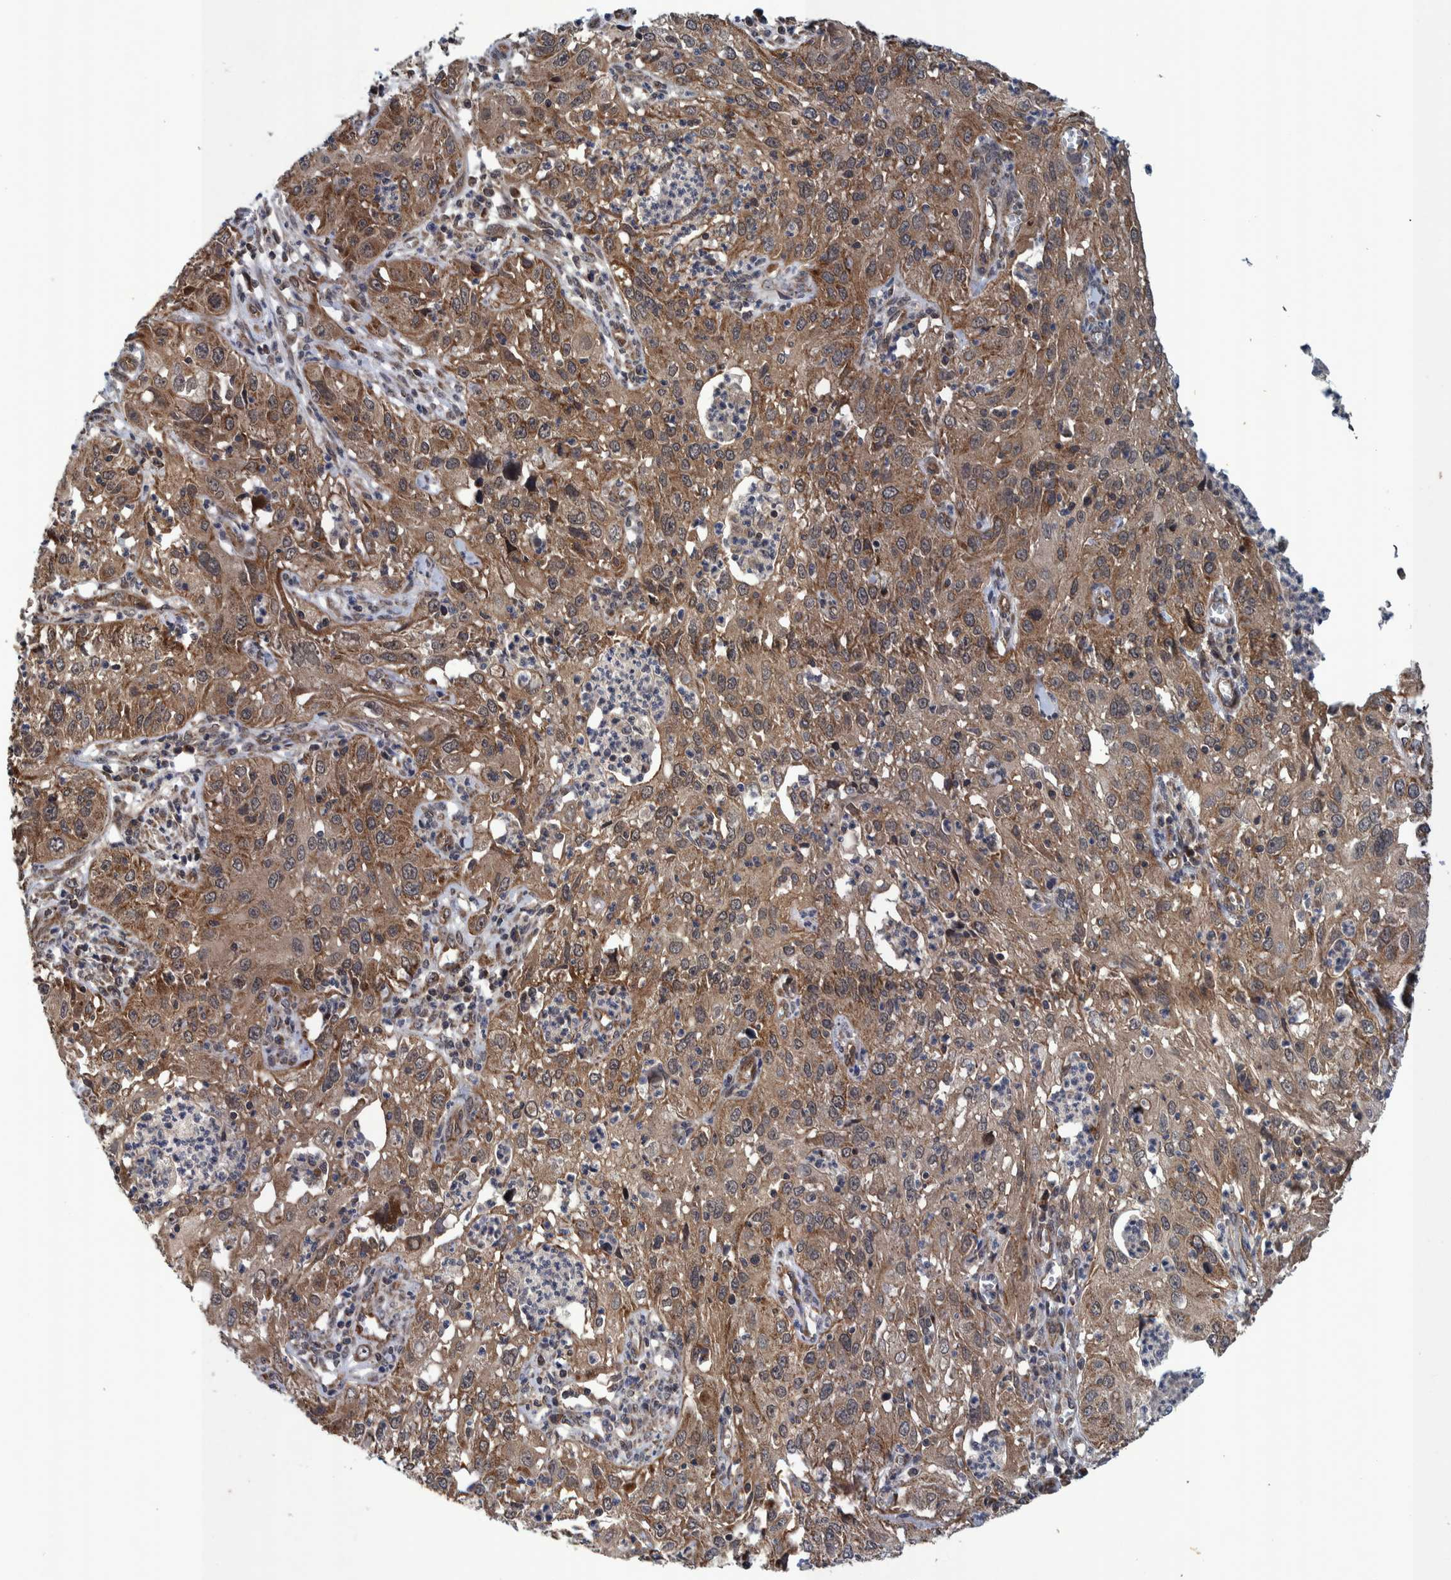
{"staining": {"intensity": "moderate", "quantity": ">75%", "location": "cytoplasmic/membranous"}, "tissue": "cervical cancer", "cell_type": "Tumor cells", "image_type": "cancer", "snomed": [{"axis": "morphology", "description": "Squamous cell carcinoma, NOS"}, {"axis": "topography", "description": "Cervix"}], "caption": "Immunohistochemical staining of human cervical cancer reveals moderate cytoplasmic/membranous protein staining in approximately >75% of tumor cells.", "gene": "MRPS7", "patient": {"sex": "female", "age": 32}}